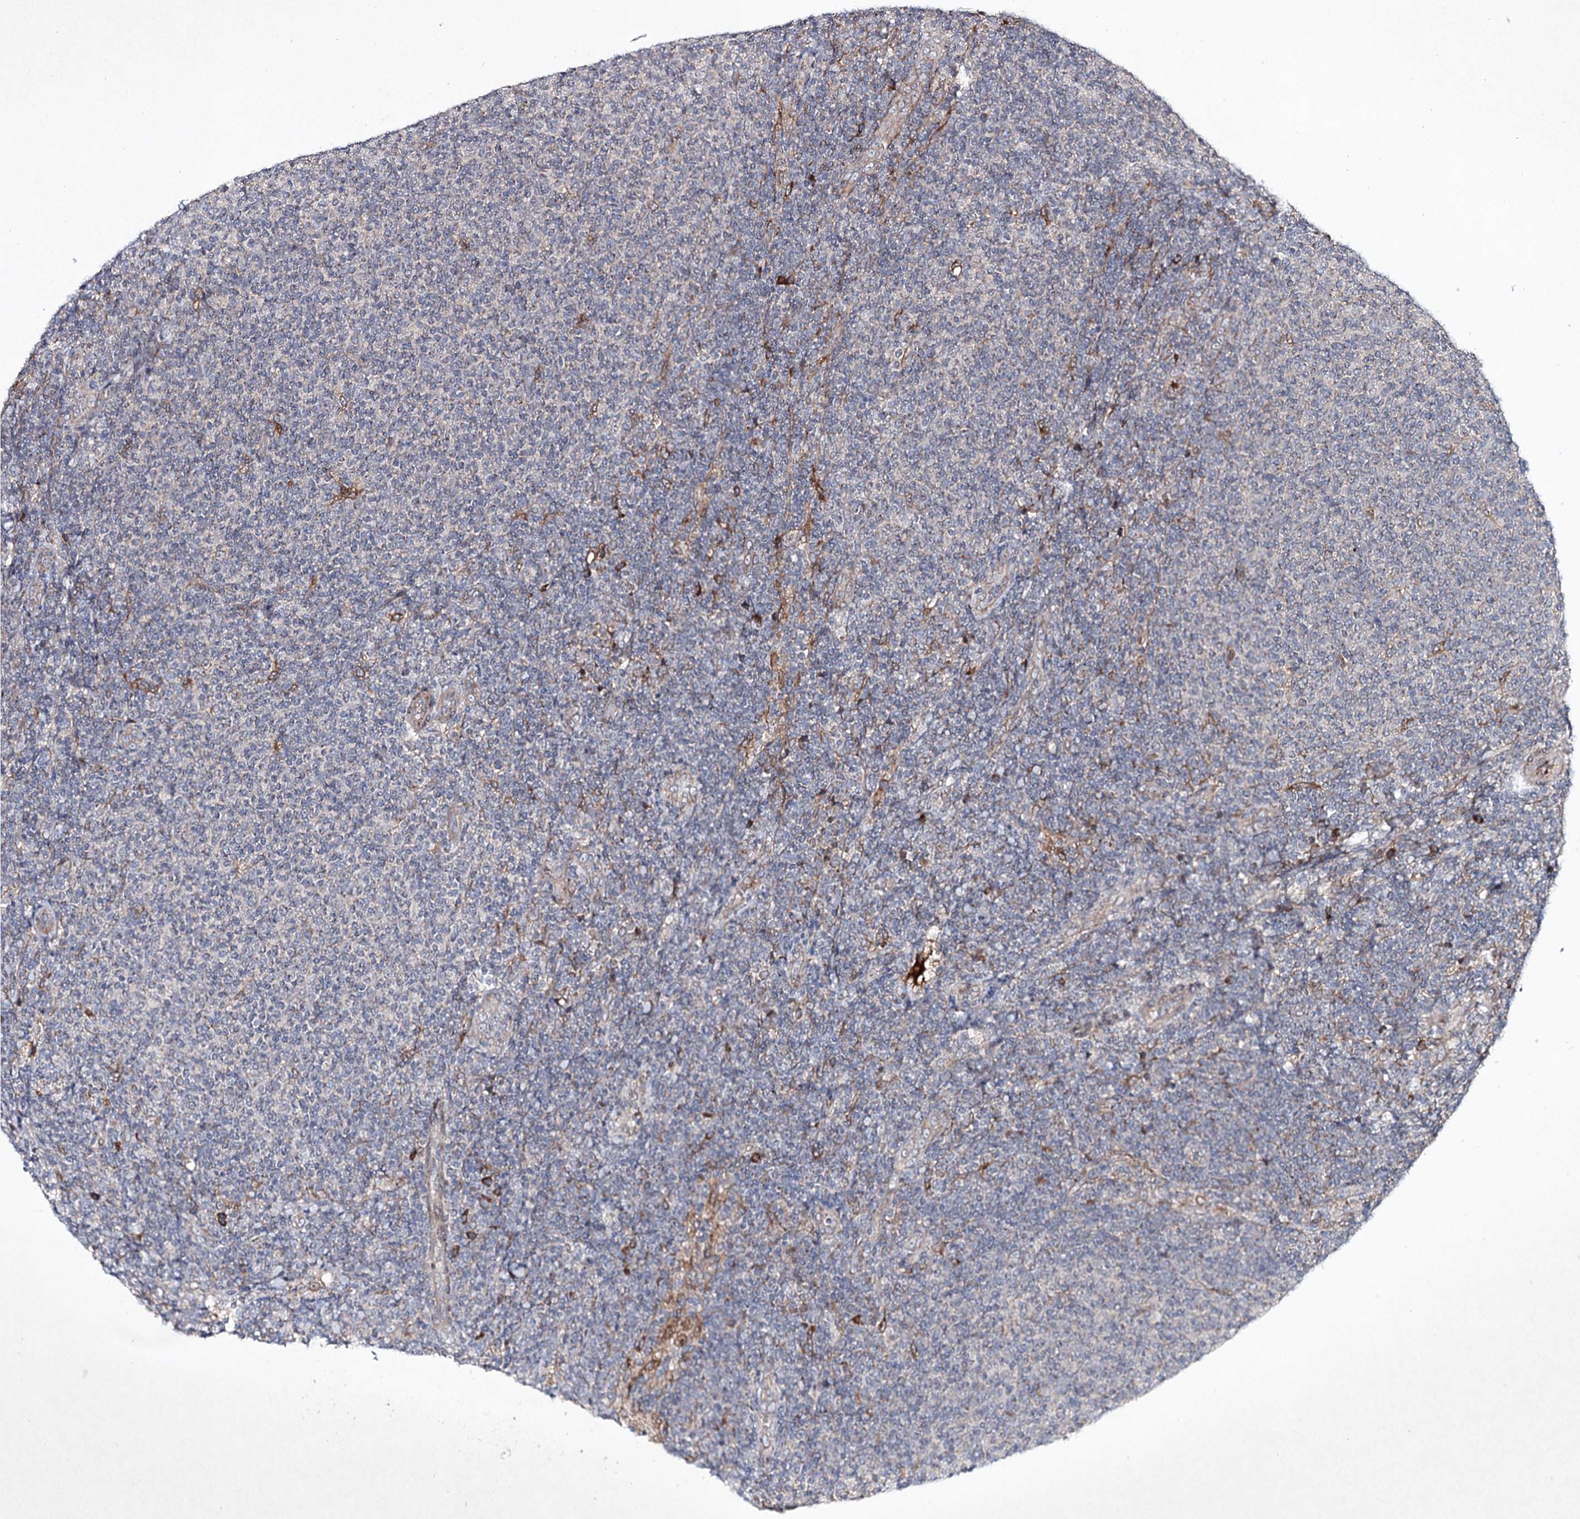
{"staining": {"intensity": "negative", "quantity": "none", "location": "none"}, "tissue": "lymphoma", "cell_type": "Tumor cells", "image_type": "cancer", "snomed": [{"axis": "morphology", "description": "Malignant lymphoma, non-Hodgkin's type, Low grade"}, {"axis": "topography", "description": "Lymph node"}], "caption": "DAB (3,3'-diaminobenzidine) immunohistochemical staining of malignant lymphoma, non-Hodgkin's type (low-grade) demonstrates no significant staining in tumor cells.", "gene": "ALG9", "patient": {"sex": "male", "age": 66}}